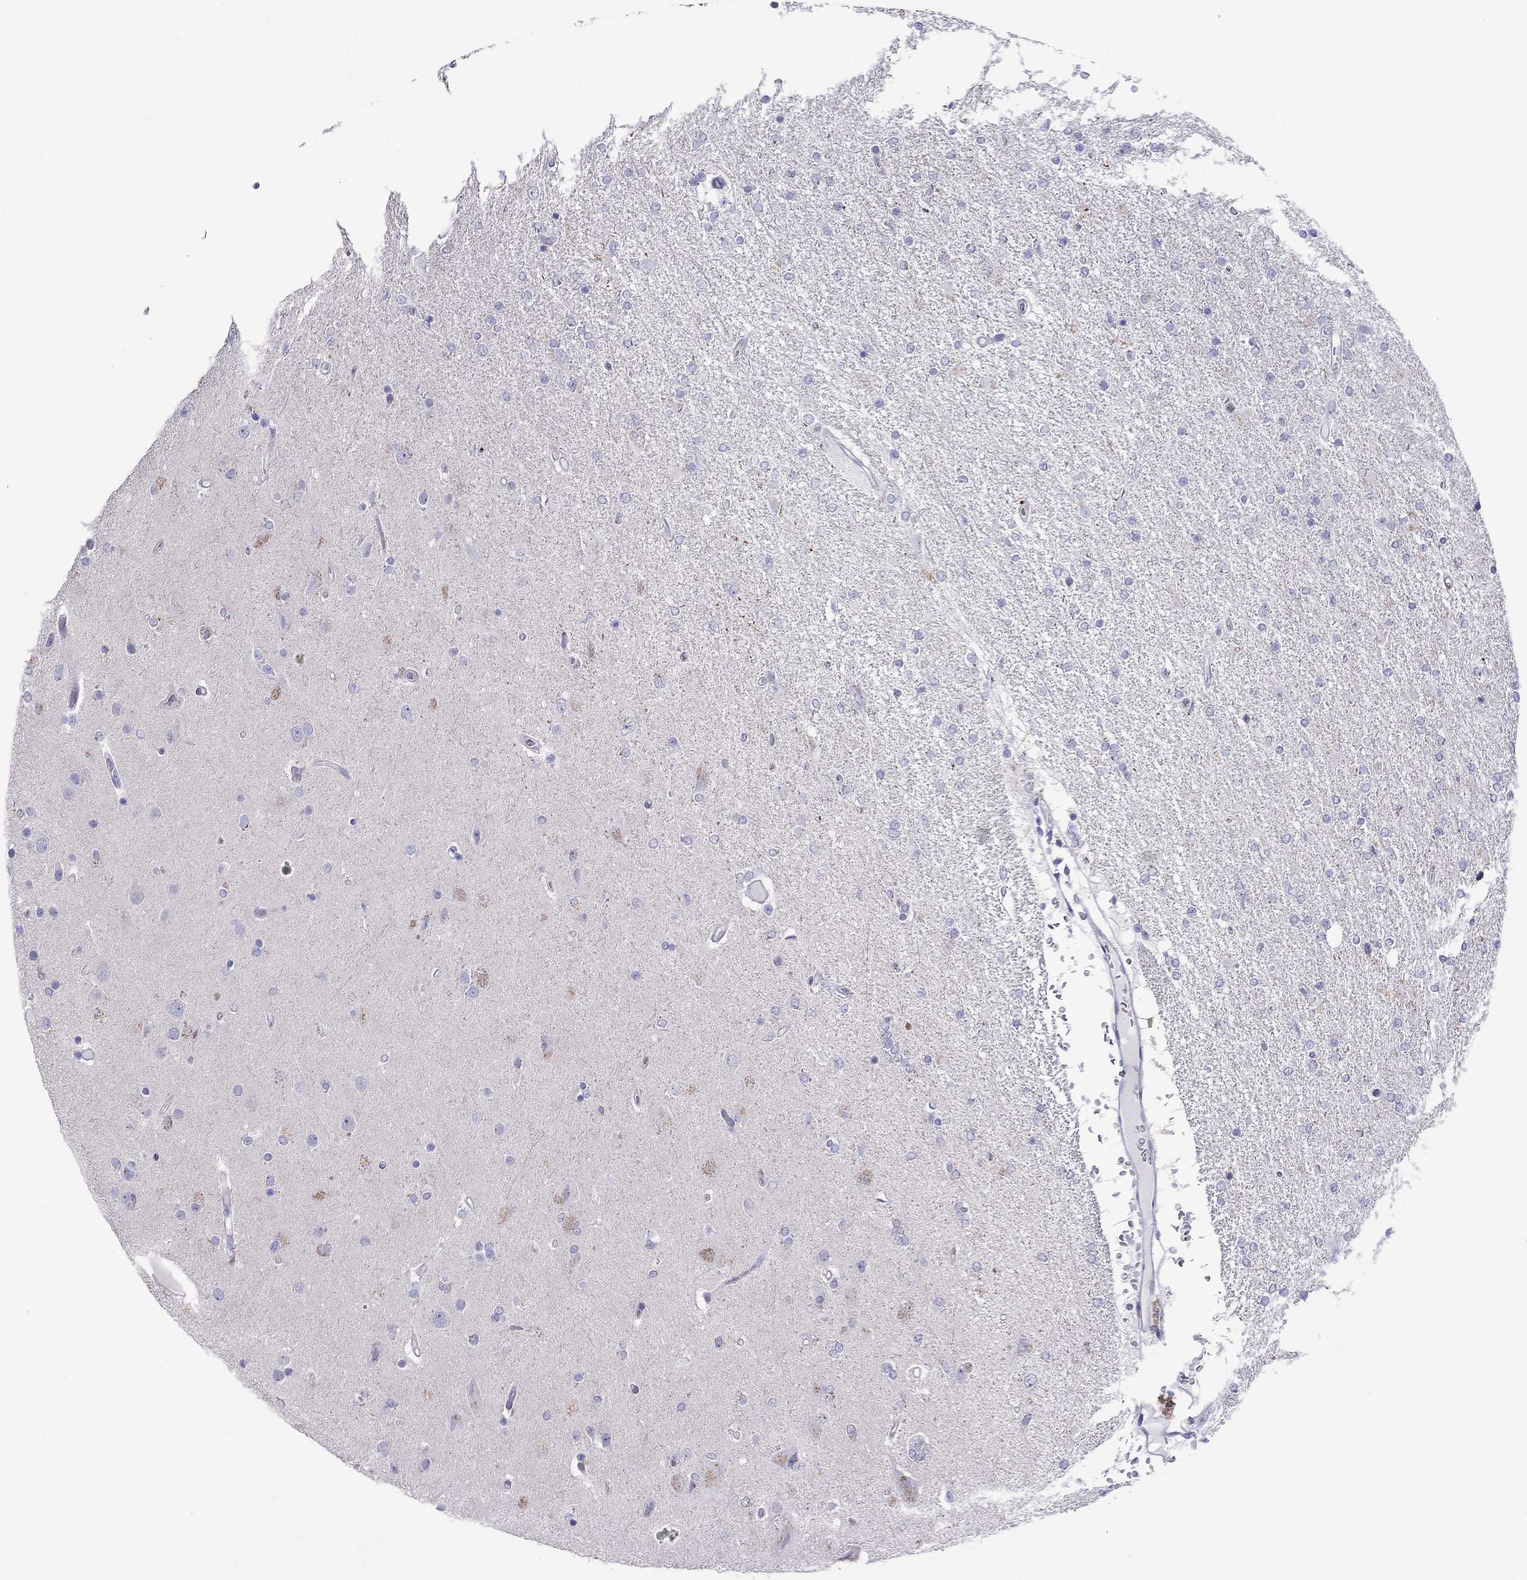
{"staining": {"intensity": "negative", "quantity": "none", "location": "none"}, "tissue": "glioma", "cell_type": "Tumor cells", "image_type": "cancer", "snomed": [{"axis": "morphology", "description": "Glioma, malignant, High grade"}, {"axis": "topography", "description": "Cerebral cortex"}], "caption": "Tumor cells show no significant positivity in malignant glioma (high-grade).", "gene": "MPZ", "patient": {"sex": "male", "age": 70}}